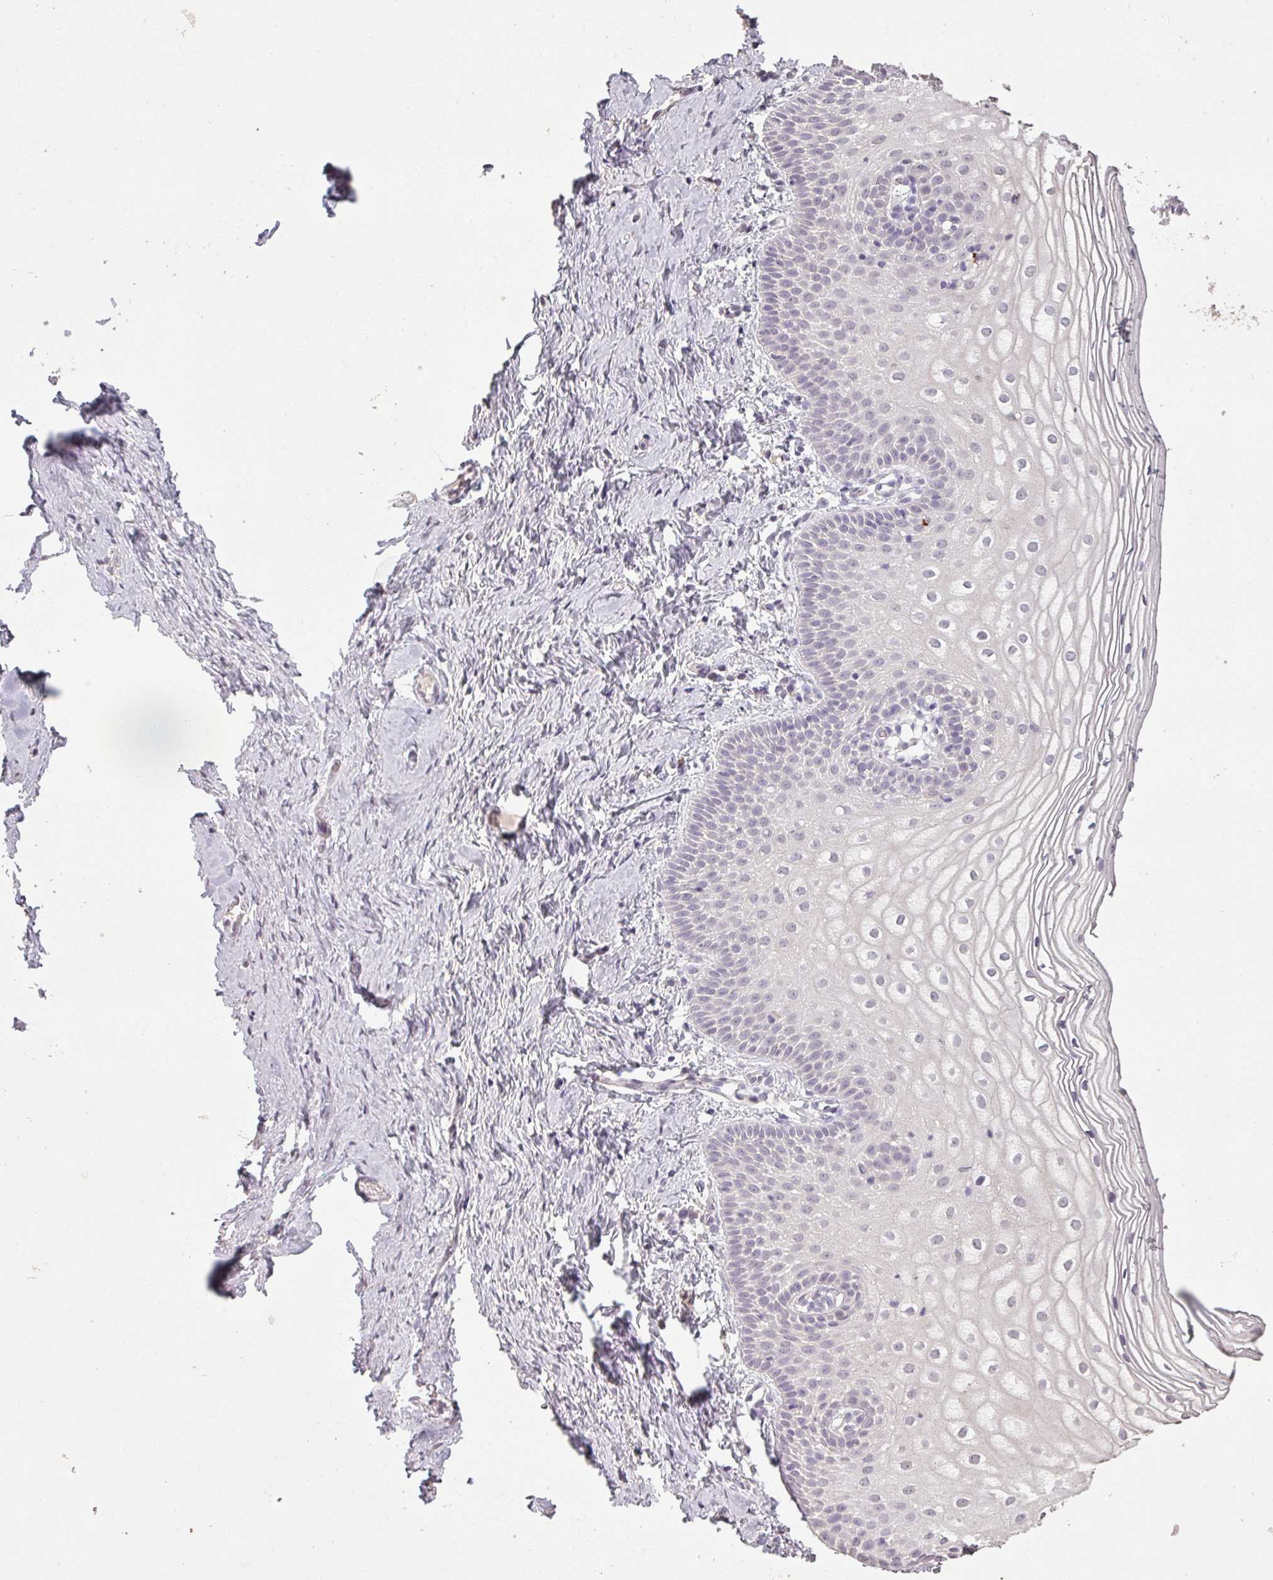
{"staining": {"intensity": "negative", "quantity": "none", "location": "none"}, "tissue": "vagina", "cell_type": "Squamous epithelial cells", "image_type": "normal", "snomed": [{"axis": "morphology", "description": "Normal tissue, NOS"}, {"axis": "topography", "description": "Vagina"}], "caption": "Protein analysis of benign vagina shows no significant expression in squamous epithelial cells.", "gene": "LYPLA1", "patient": {"sex": "female", "age": 56}}